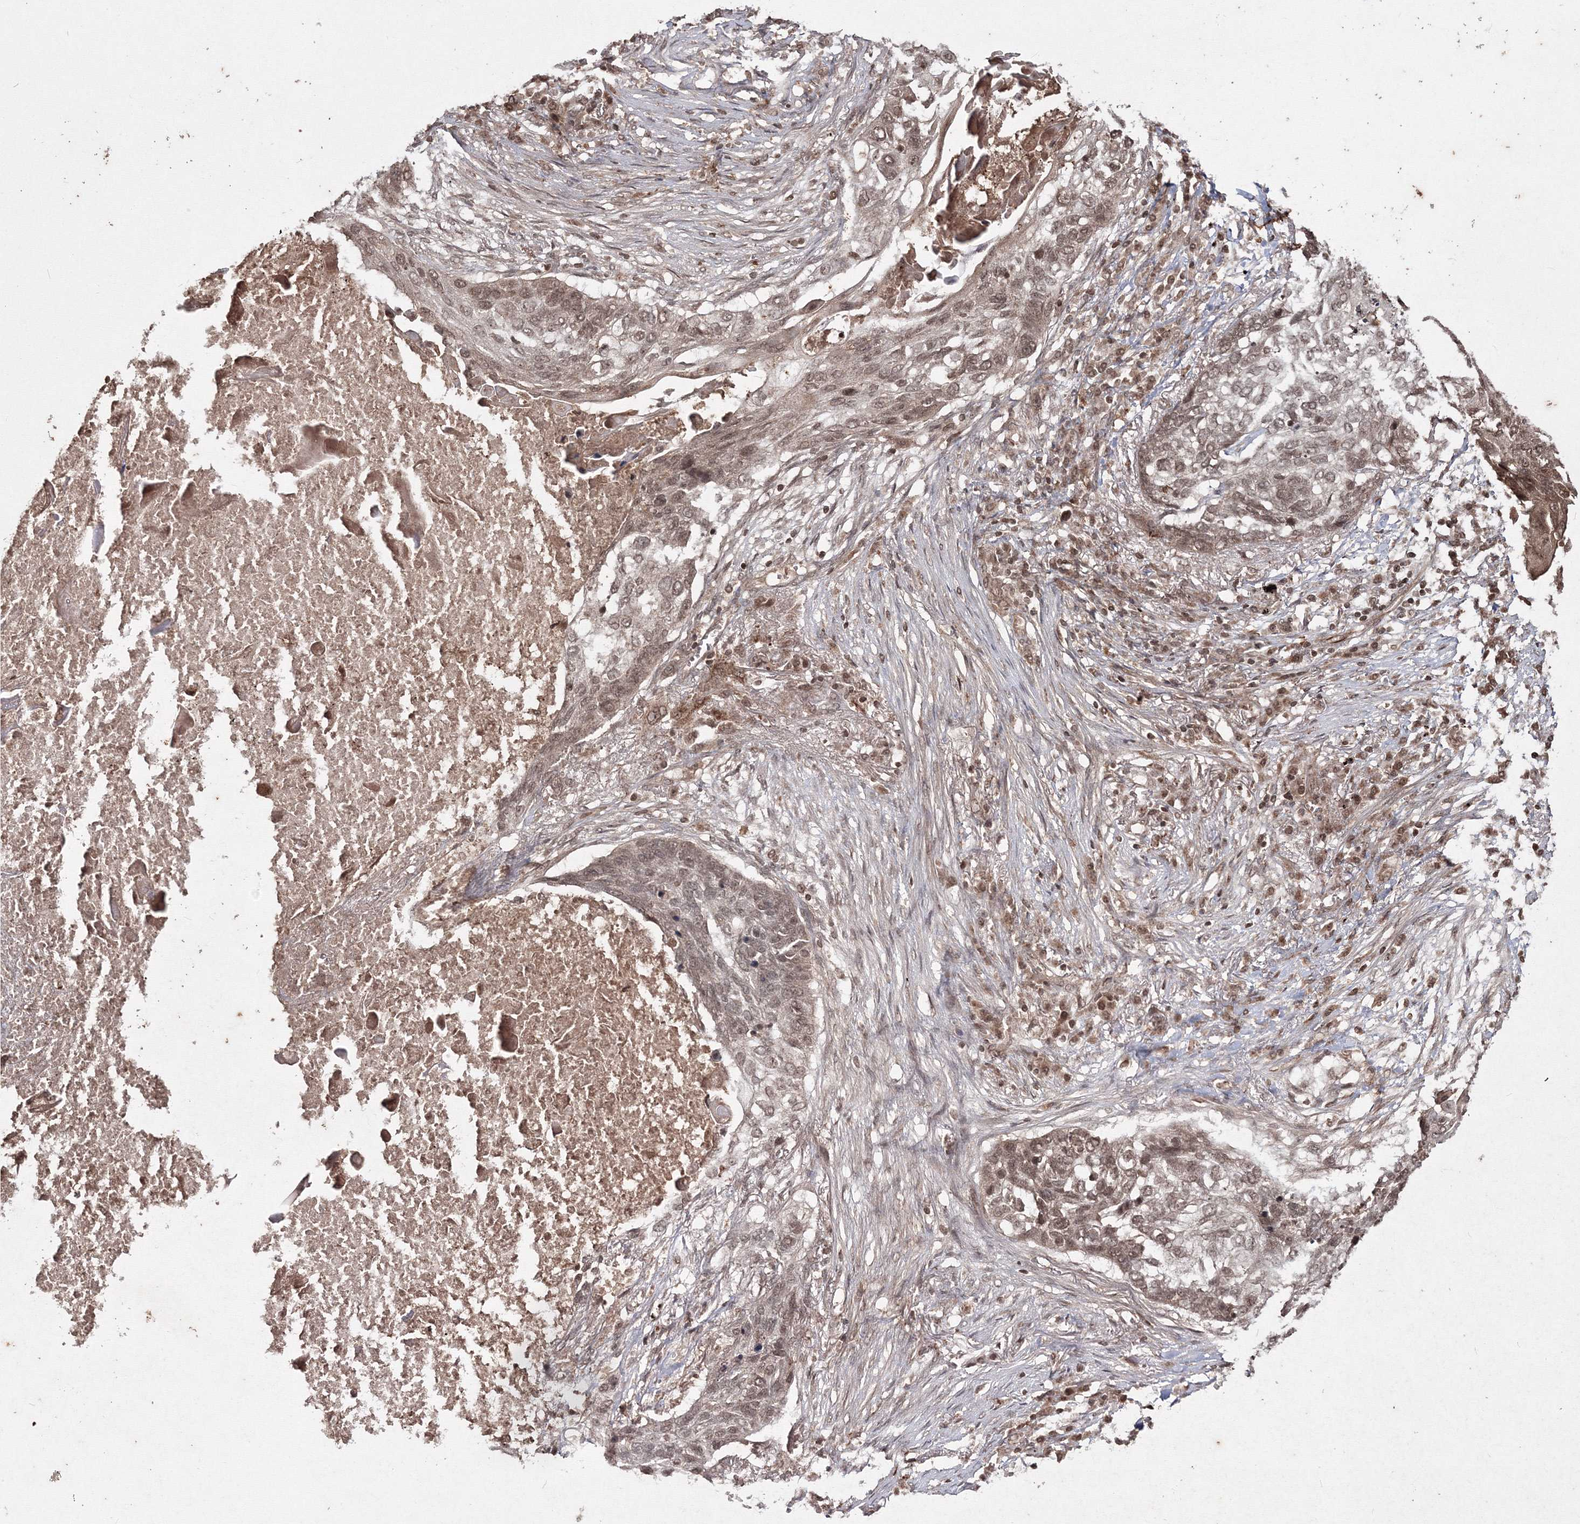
{"staining": {"intensity": "moderate", "quantity": ">75%", "location": "nuclear"}, "tissue": "lung cancer", "cell_type": "Tumor cells", "image_type": "cancer", "snomed": [{"axis": "morphology", "description": "Squamous cell carcinoma, NOS"}, {"axis": "topography", "description": "Lung"}], "caption": "Brown immunohistochemical staining in squamous cell carcinoma (lung) reveals moderate nuclear staining in approximately >75% of tumor cells.", "gene": "PEX13", "patient": {"sex": "female", "age": 63}}